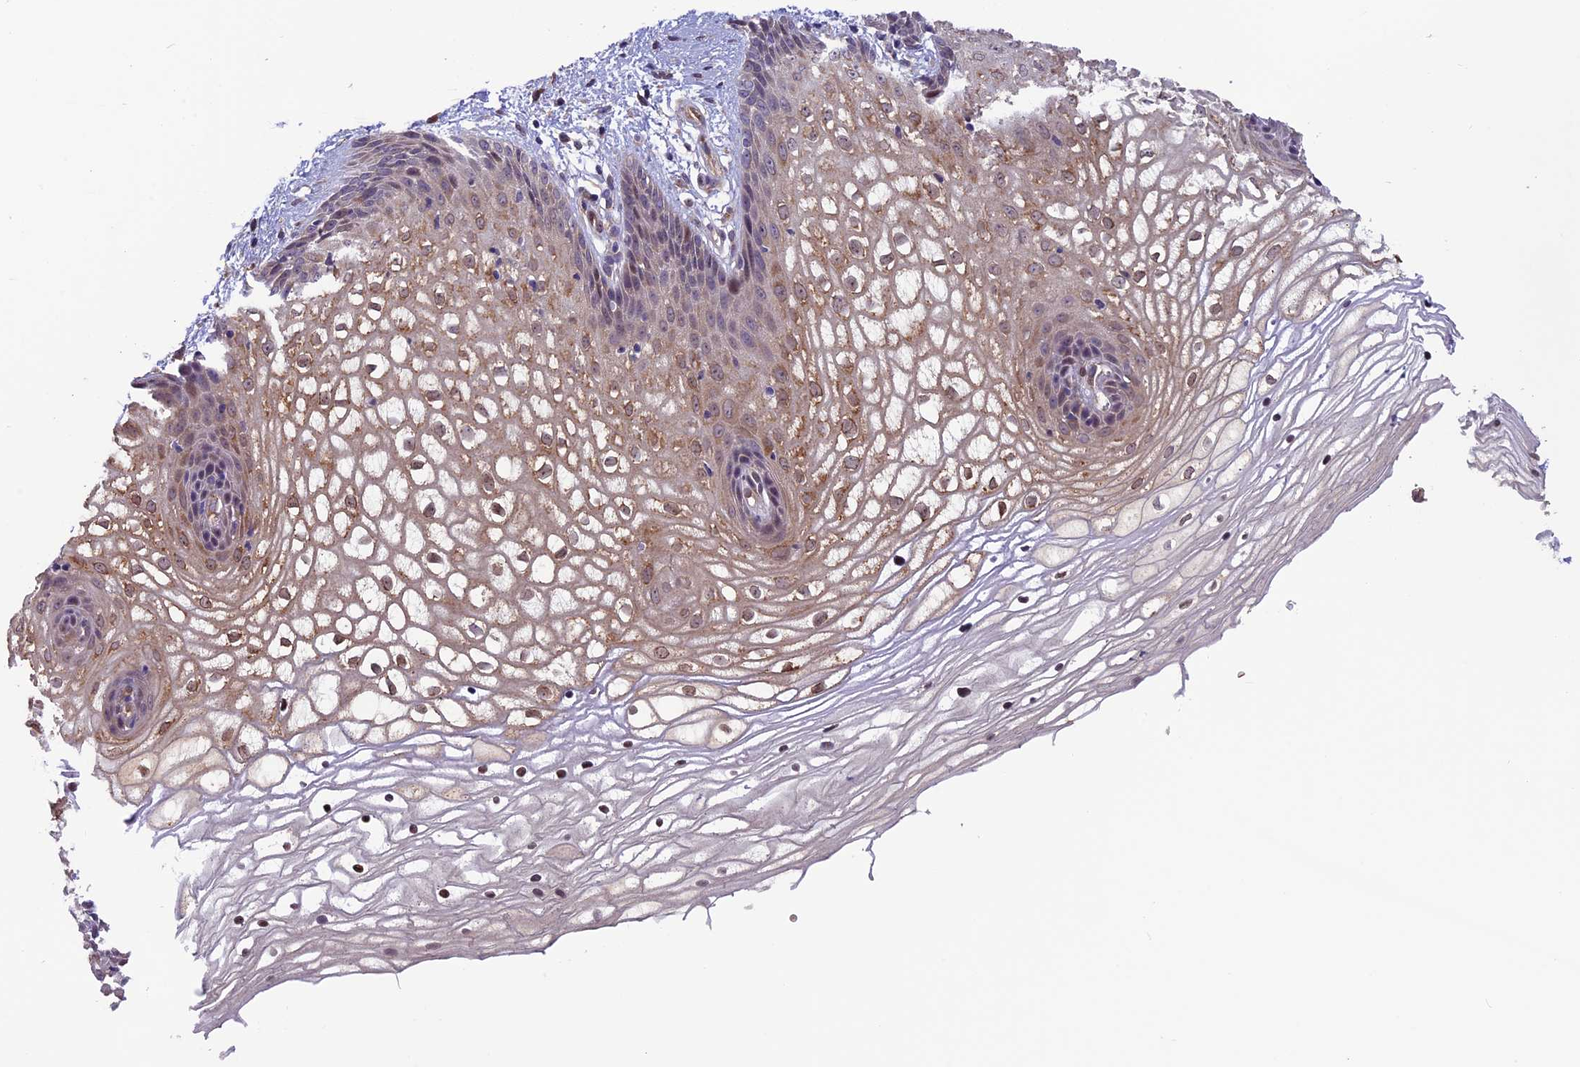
{"staining": {"intensity": "moderate", "quantity": "25%-75%", "location": "cytoplasmic/membranous"}, "tissue": "vagina", "cell_type": "Squamous epithelial cells", "image_type": "normal", "snomed": [{"axis": "morphology", "description": "Normal tissue, NOS"}, {"axis": "topography", "description": "Vagina"}], "caption": "A micrograph of human vagina stained for a protein exhibits moderate cytoplasmic/membranous brown staining in squamous epithelial cells. (brown staining indicates protein expression, while blue staining denotes nuclei).", "gene": "CCDC9B", "patient": {"sex": "female", "age": 34}}